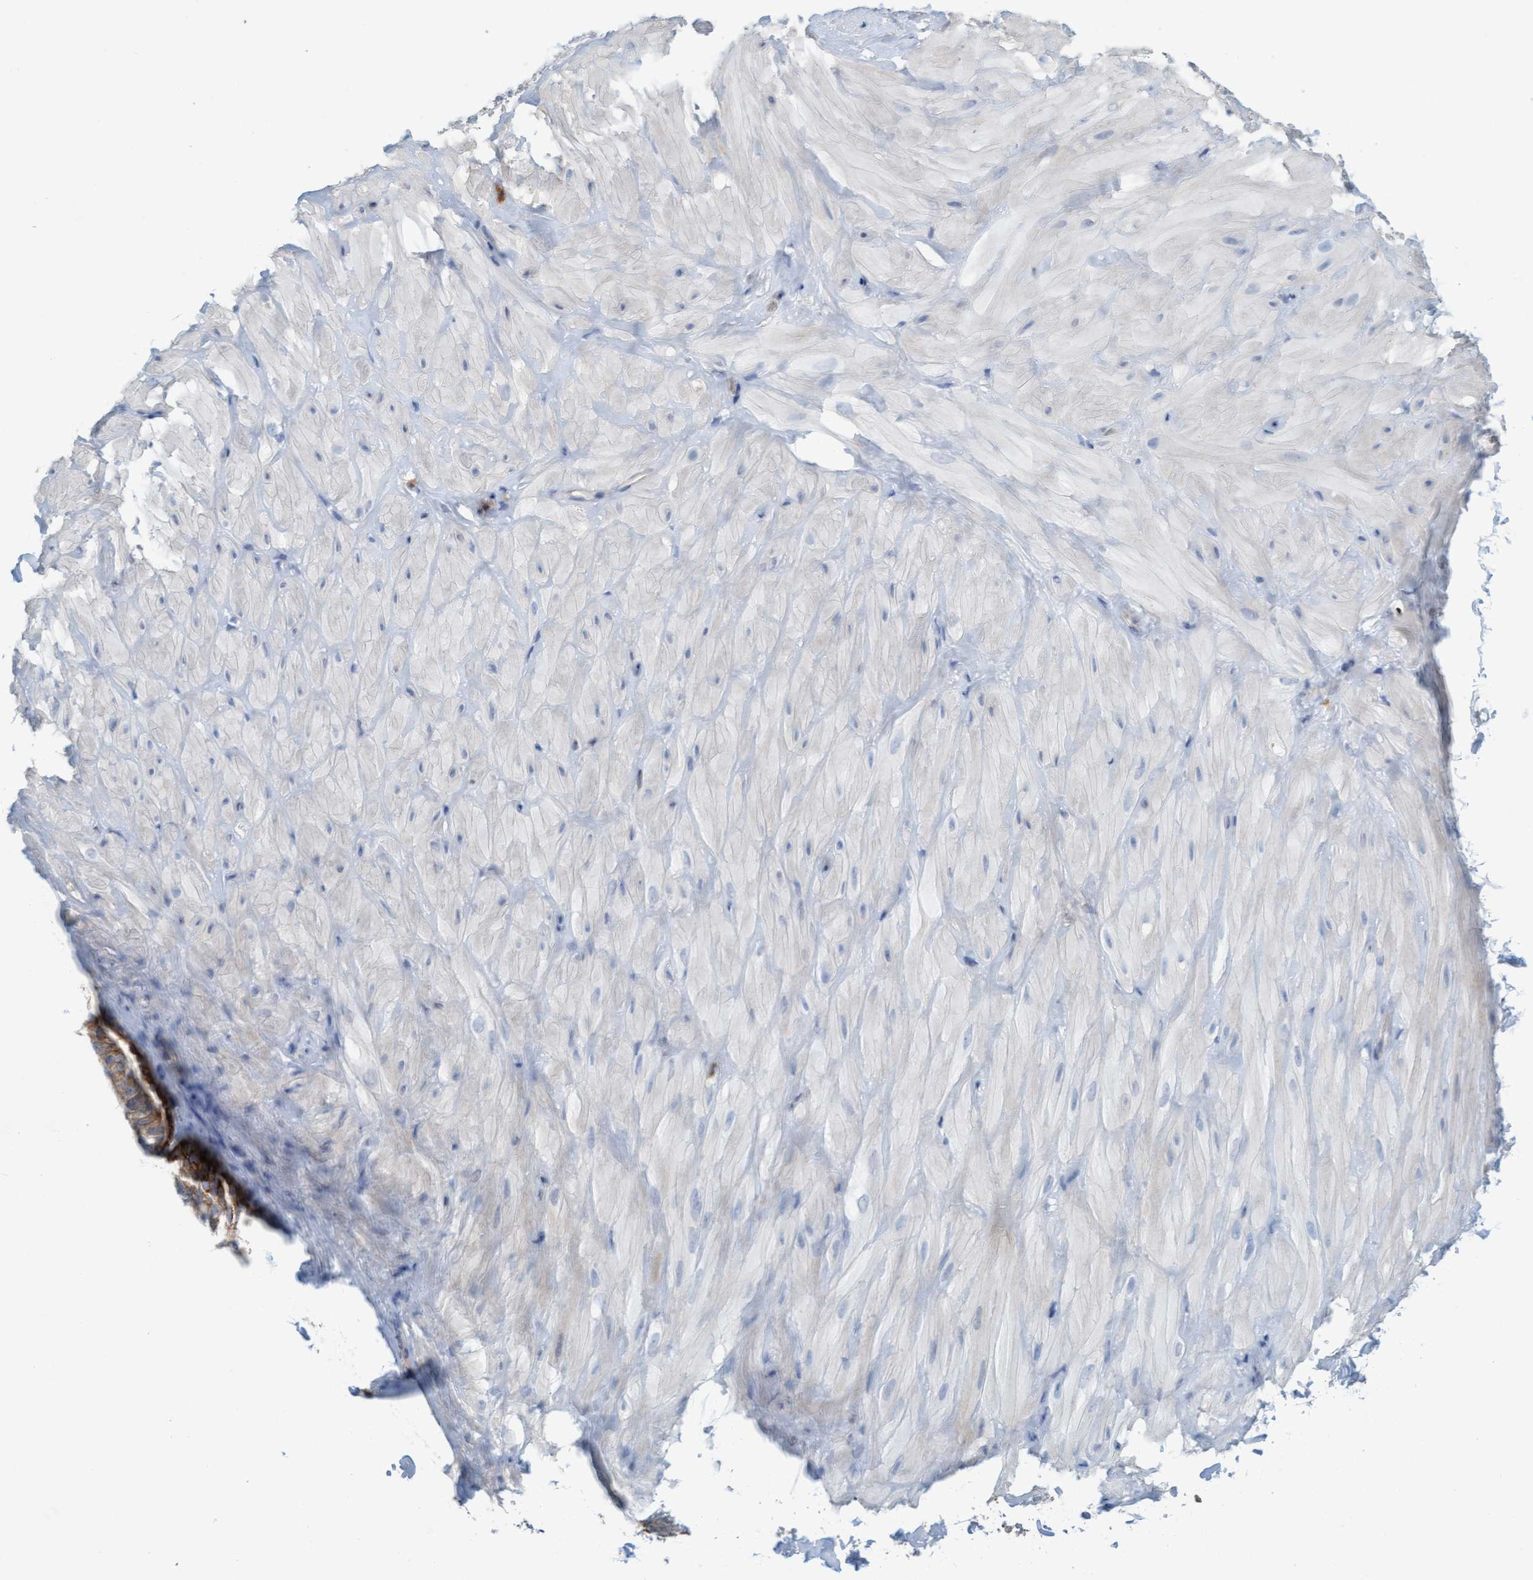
{"staining": {"intensity": "moderate", "quantity": ">75%", "location": "cytoplasmic/membranous"}, "tissue": "adipose tissue", "cell_type": "Adipocytes", "image_type": "normal", "snomed": [{"axis": "morphology", "description": "Normal tissue, NOS"}, {"axis": "topography", "description": "Adipose tissue"}, {"axis": "topography", "description": "Vascular tissue"}, {"axis": "topography", "description": "Peripheral nerve tissue"}], "caption": "Immunohistochemical staining of unremarkable human adipose tissue demonstrates medium levels of moderate cytoplasmic/membranous staining in approximately >75% of adipocytes.", "gene": "SIGIRR", "patient": {"sex": "male", "age": 25}}